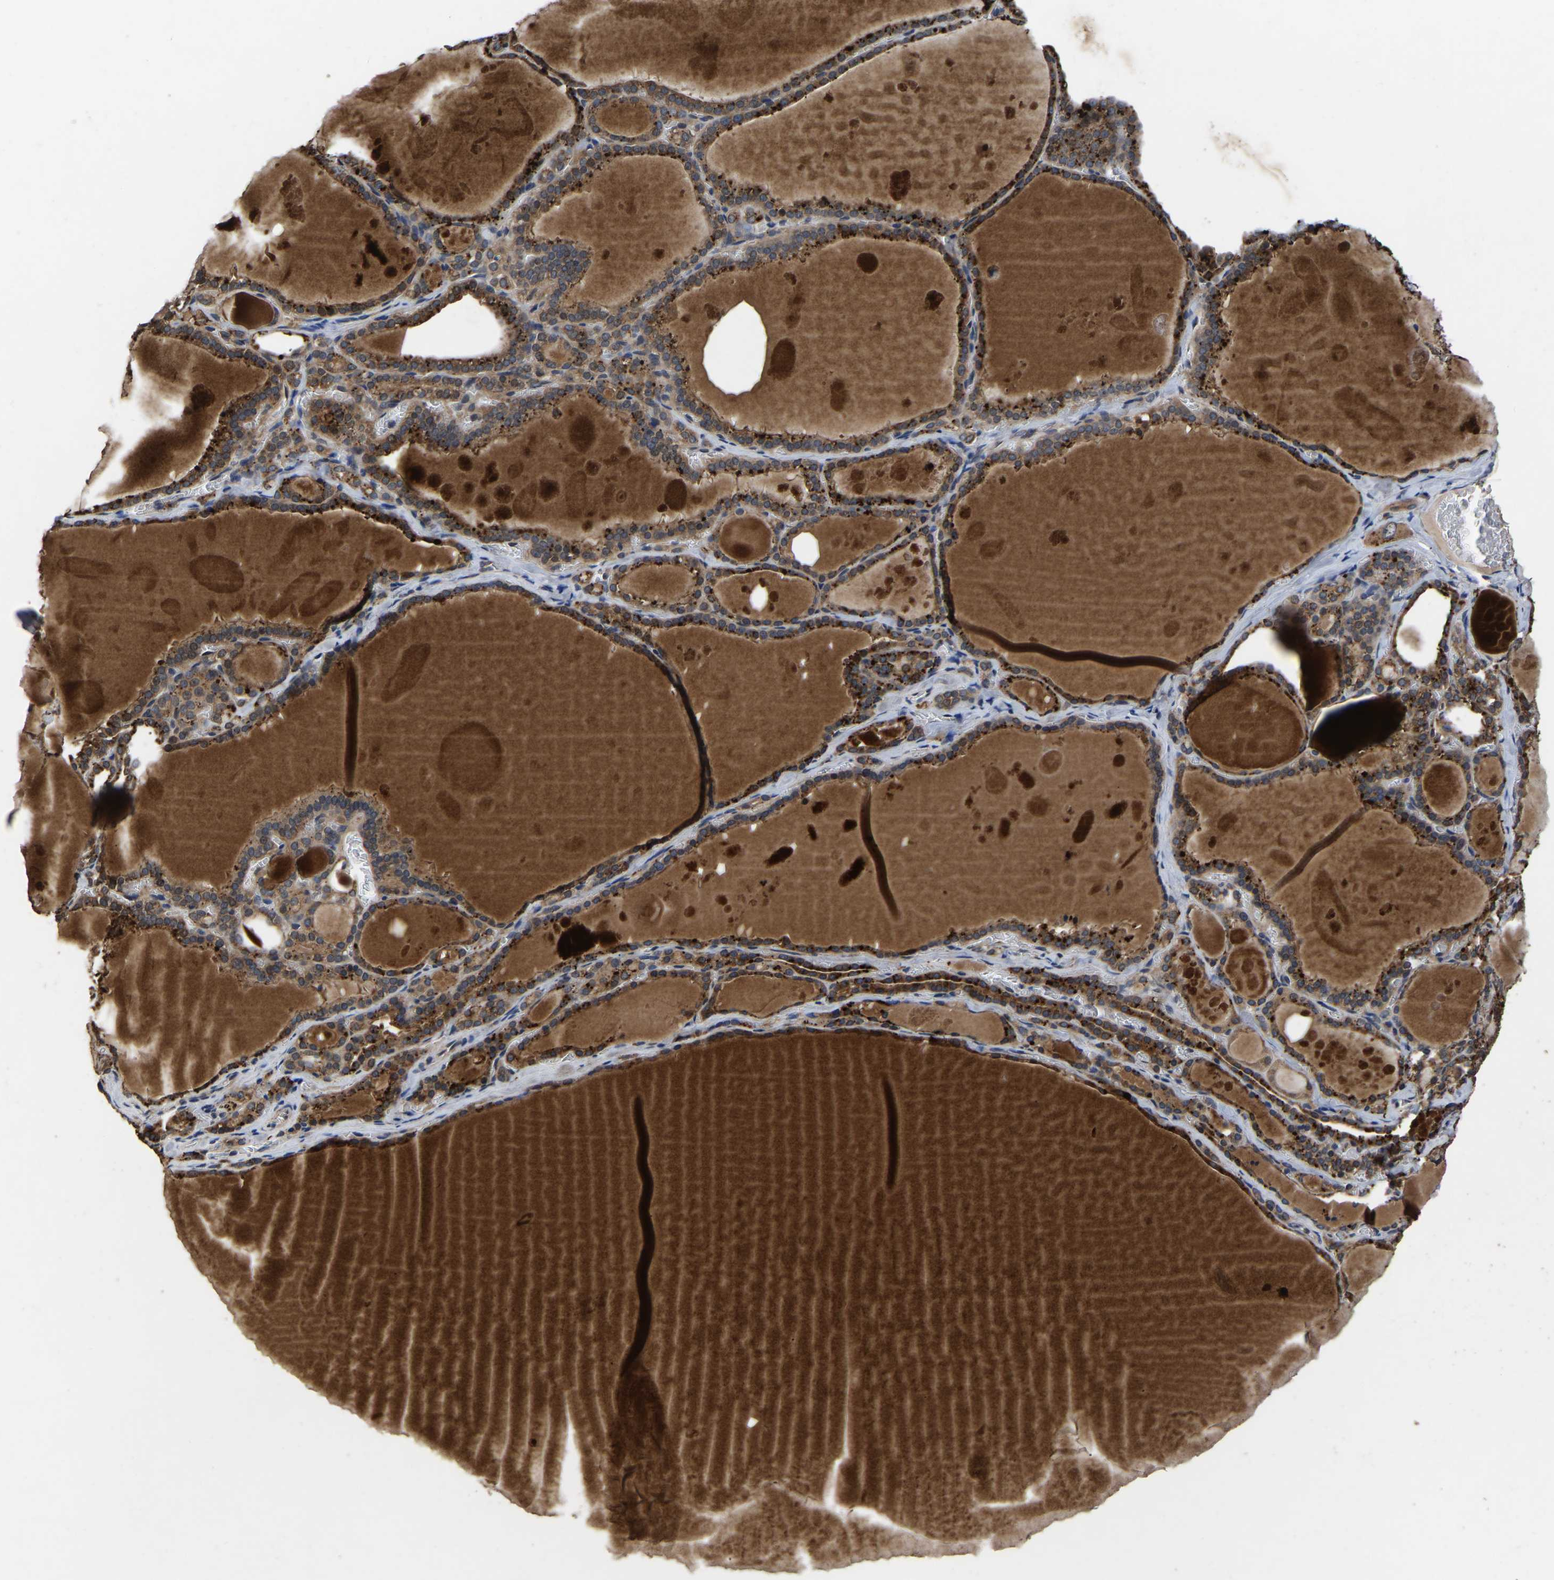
{"staining": {"intensity": "moderate", "quantity": ">75%", "location": "cytoplasmic/membranous"}, "tissue": "thyroid gland", "cell_type": "Glandular cells", "image_type": "normal", "snomed": [{"axis": "morphology", "description": "Normal tissue, NOS"}, {"axis": "topography", "description": "Thyroid gland"}], "caption": "This is a histology image of immunohistochemistry staining of unremarkable thyroid gland, which shows moderate positivity in the cytoplasmic/membranous of glandular cells.", "gene": "CRYZL1", "patient": {"sex": "male", "age": 56}}